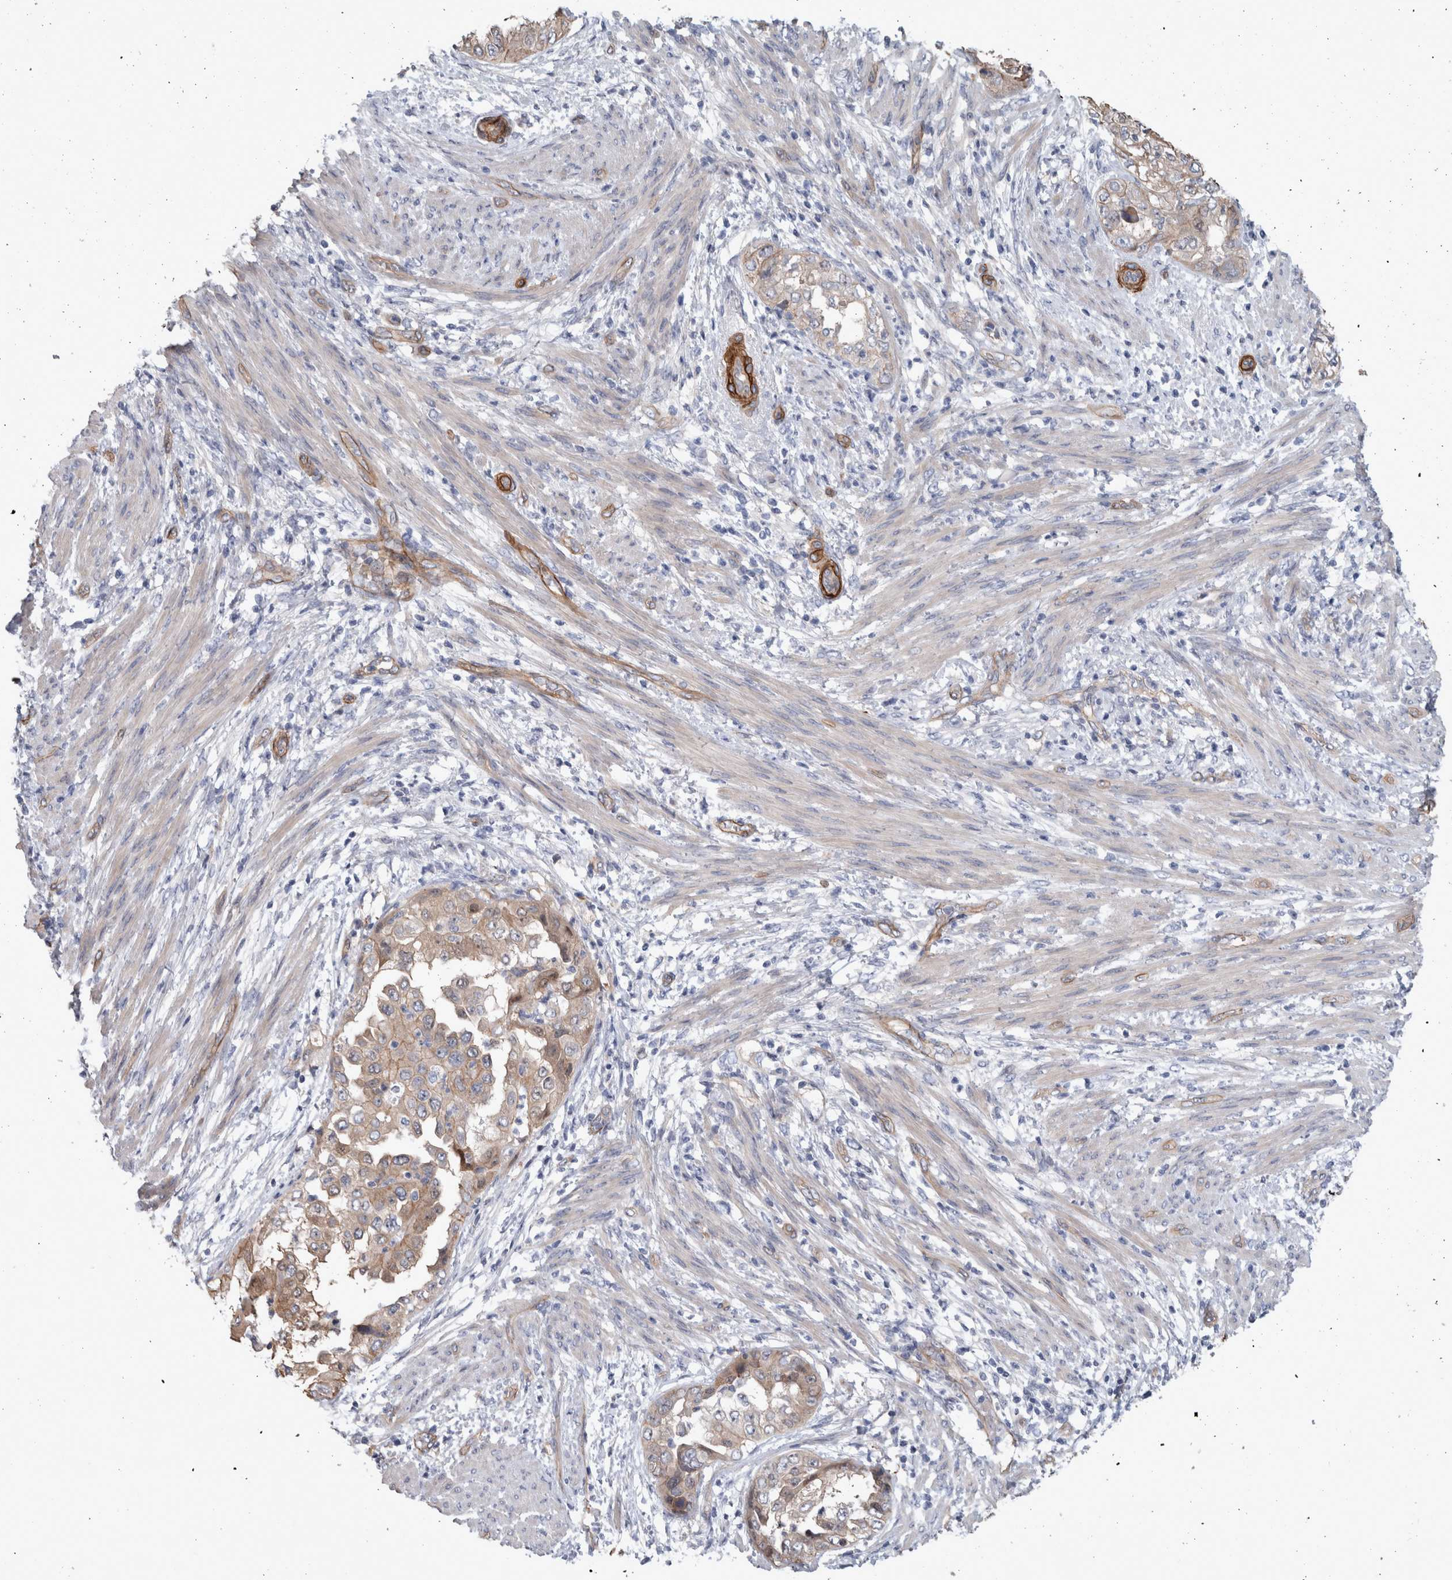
{"staining": {"intensity": "moderate", "quantity": ">75%", "location": "cytoplasmic/membranous"}, "tissue": "endometrial cancer", "cell_type": "Tumor cells", "image_type": "cancer", "snomed": [{"axis": "morphology", "description": "Adenocarcinoma, NOS"}, {"axis": "topography", "description": "Endometrium"}], "caption": "The immunohistochemical stain shows moderate cytoplasmic/membranous expression in tumor cells of adenocarcinoma (endometrial) tissue.", "gene": "BCAM", "patient": {"sex": "female", "age": 85}}